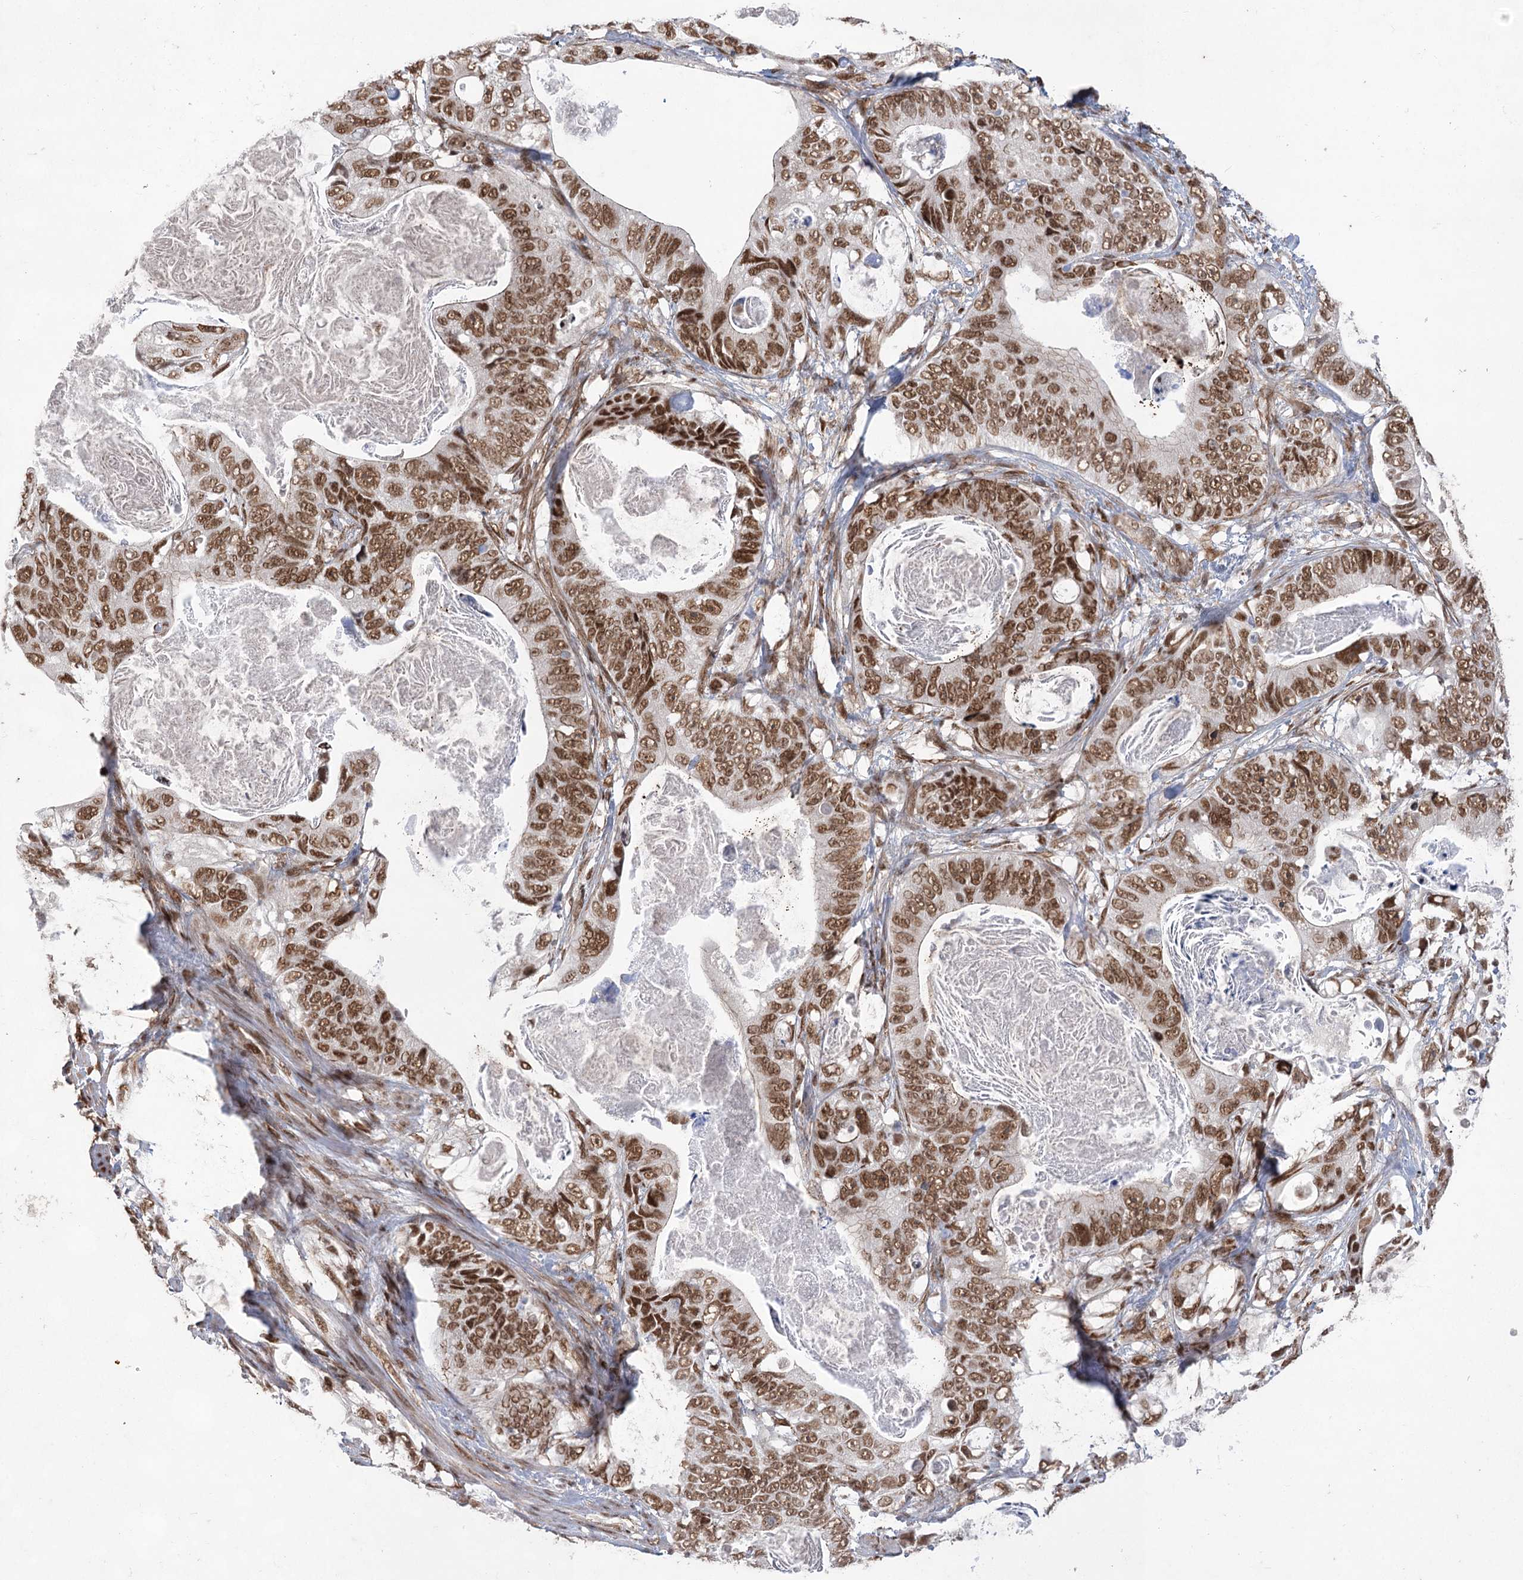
{"staining": {"intensity": "moderate", "quantity": ">75%", "location": "nuclear"}, "tissue": "stomach cancer", "cell_type": "Tumor cells", "image_type": "cancer", "snomed": [{"axis": "morphology", "description": "Normal tissue, NOS"}, {"axis": "morphology", "description": "Adenocarcinoma, NOS"}, {"axis": "topography", "description": "Stomach"}], "caption": "Stomach cancer (adenocarcinoma) stained with a brown dye displays moderate nuclear positive positivity in about >75% of tumor cells.", "gene": "ZCCHC8", "patient": {"sex": "female", "age": 89}}